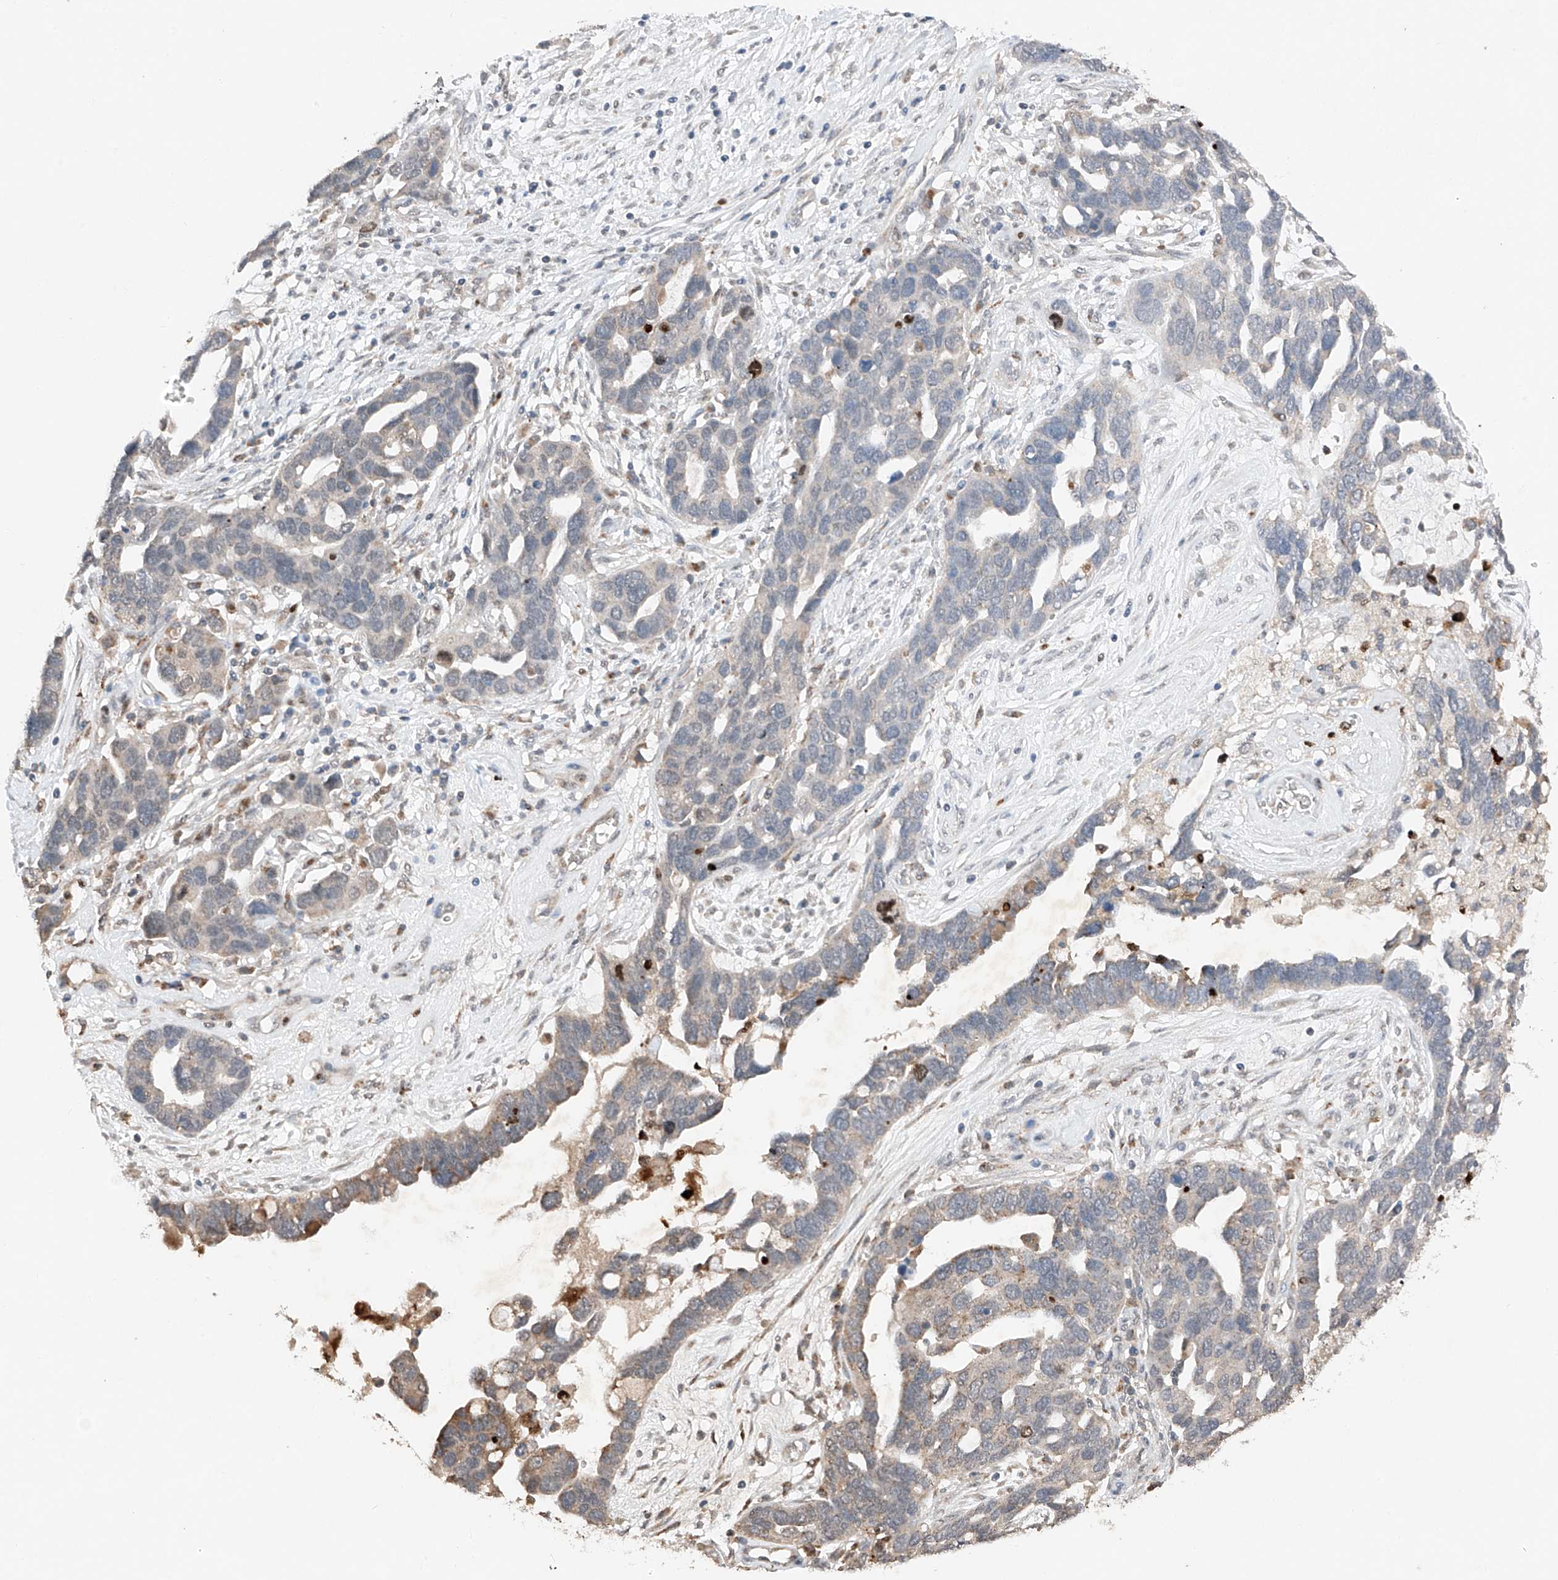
{"staining": {"intensity": "negative", "quantity": "none", "location": "none"}, "tissue": "ovarian cancer", "cell_type": "Tumor cells", "image_type": "cancer", "snomed": [{"axis": "morphology", "description": "Cystadenocarcinoma, serous, NOS"}, {"axis": "topography", "description": "Ovary"}], "caption": "Histopathology image shows no protein expression in tumor cells of ovarian cancer (serous cystadenocarcinoma) tissue.", "gene": "TBX4", "patient": {"sex": "female", "age": 54}}